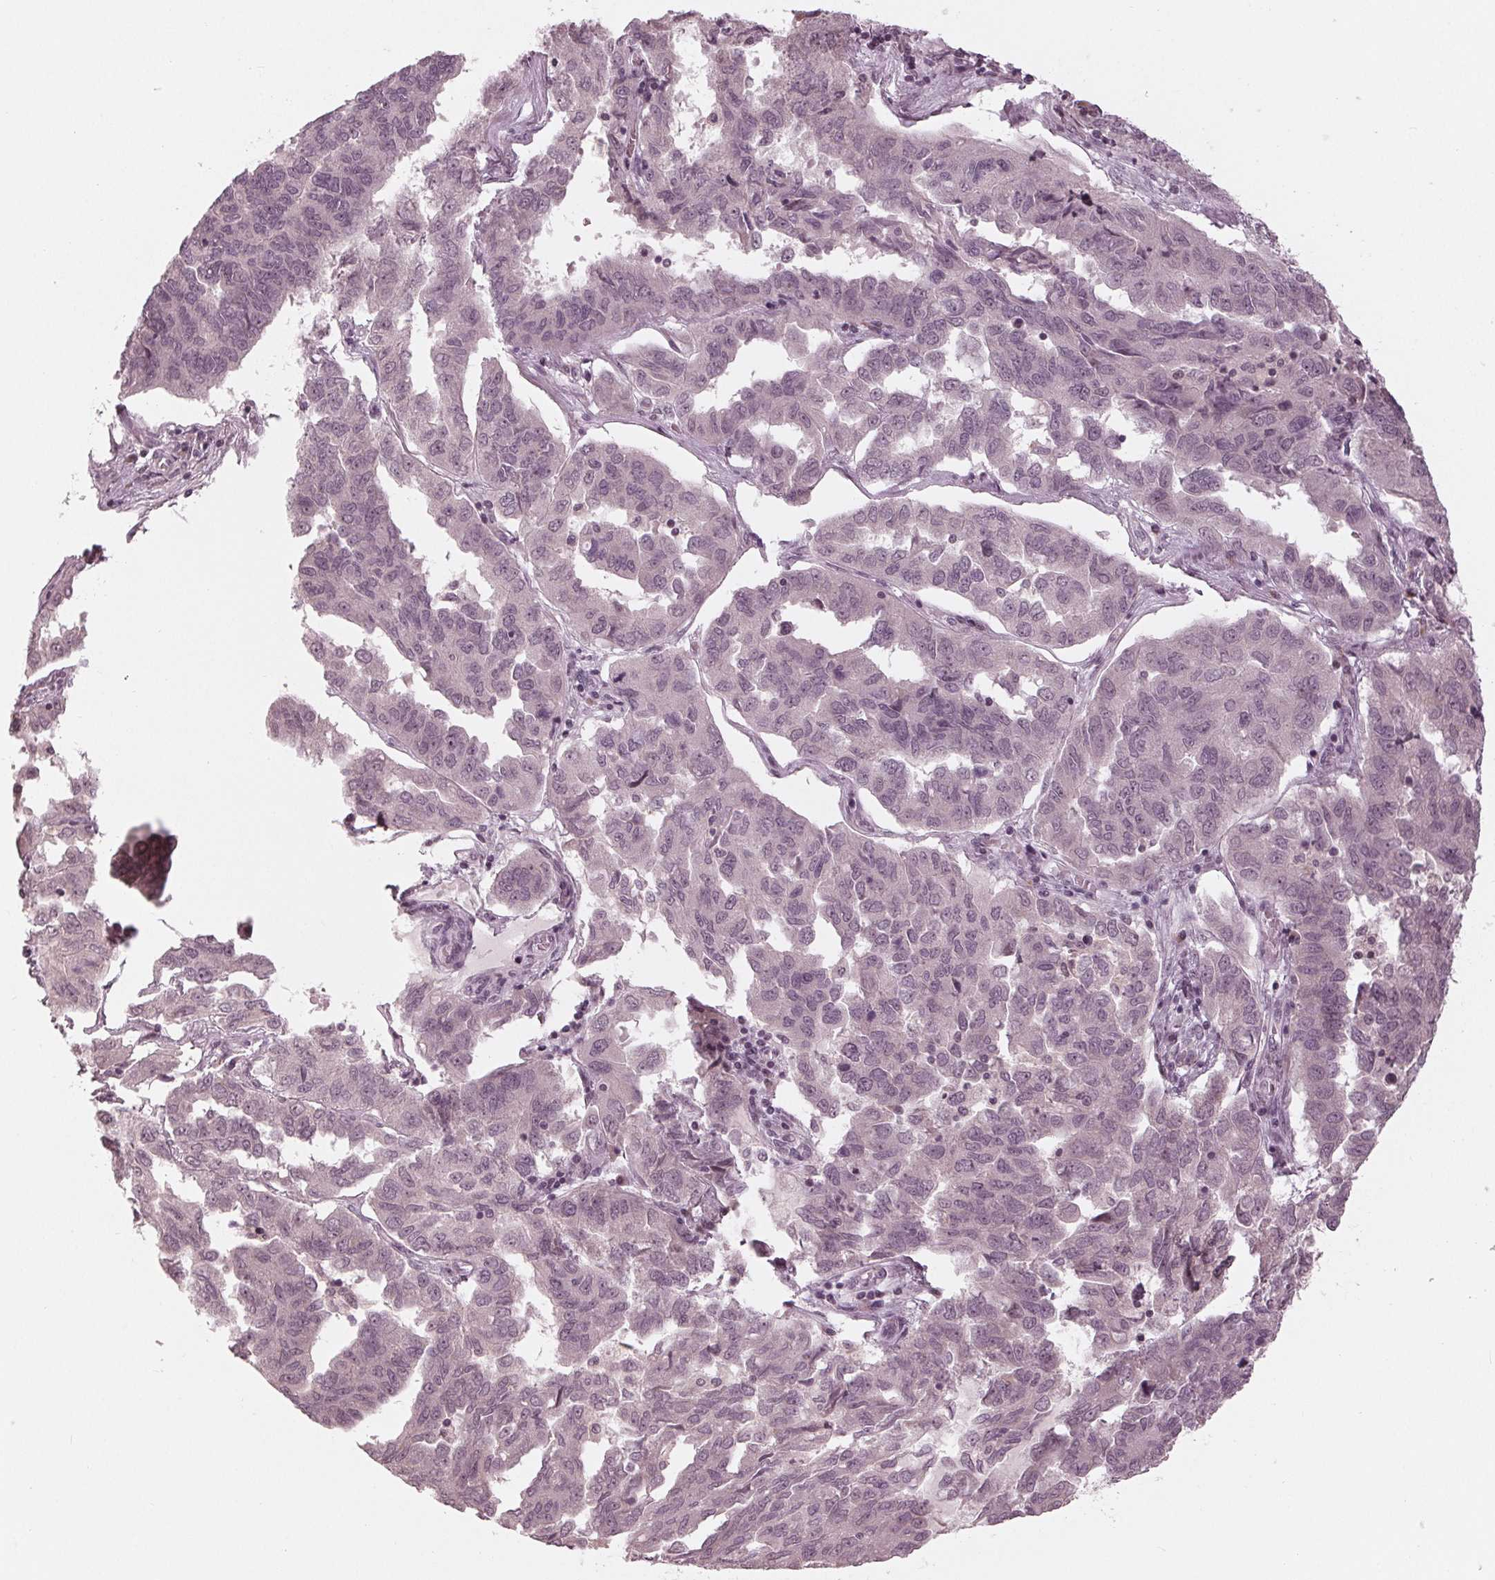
{"staining": {"intensity": "weak", "quantity": "<25%", "location": "nuclear"}, "tissue": "ovarian cancer", "cell_type": "Tumor cells", "image_type": "cancer", "snomed": [{"axis": "morphology", "description": "Cystadenocarcinoma, serous, NOS"}, {"axis": "topography", "description": "Ovary"}], "caption": "IHC micrograph of ovarian cancer (serous cystadenocarcinoma) stained for a protein (brown), which demonstrates no positivity in tumor cells. Brightfield microscopy of immunohistochemistry (IHC) stained with DAB (3,3'-diaminobenzidine) (brown) and hematoxylin (blue), captured at high magnification.", "gene": "SLX4", "patient": {"sex": "female", "age": 64}}